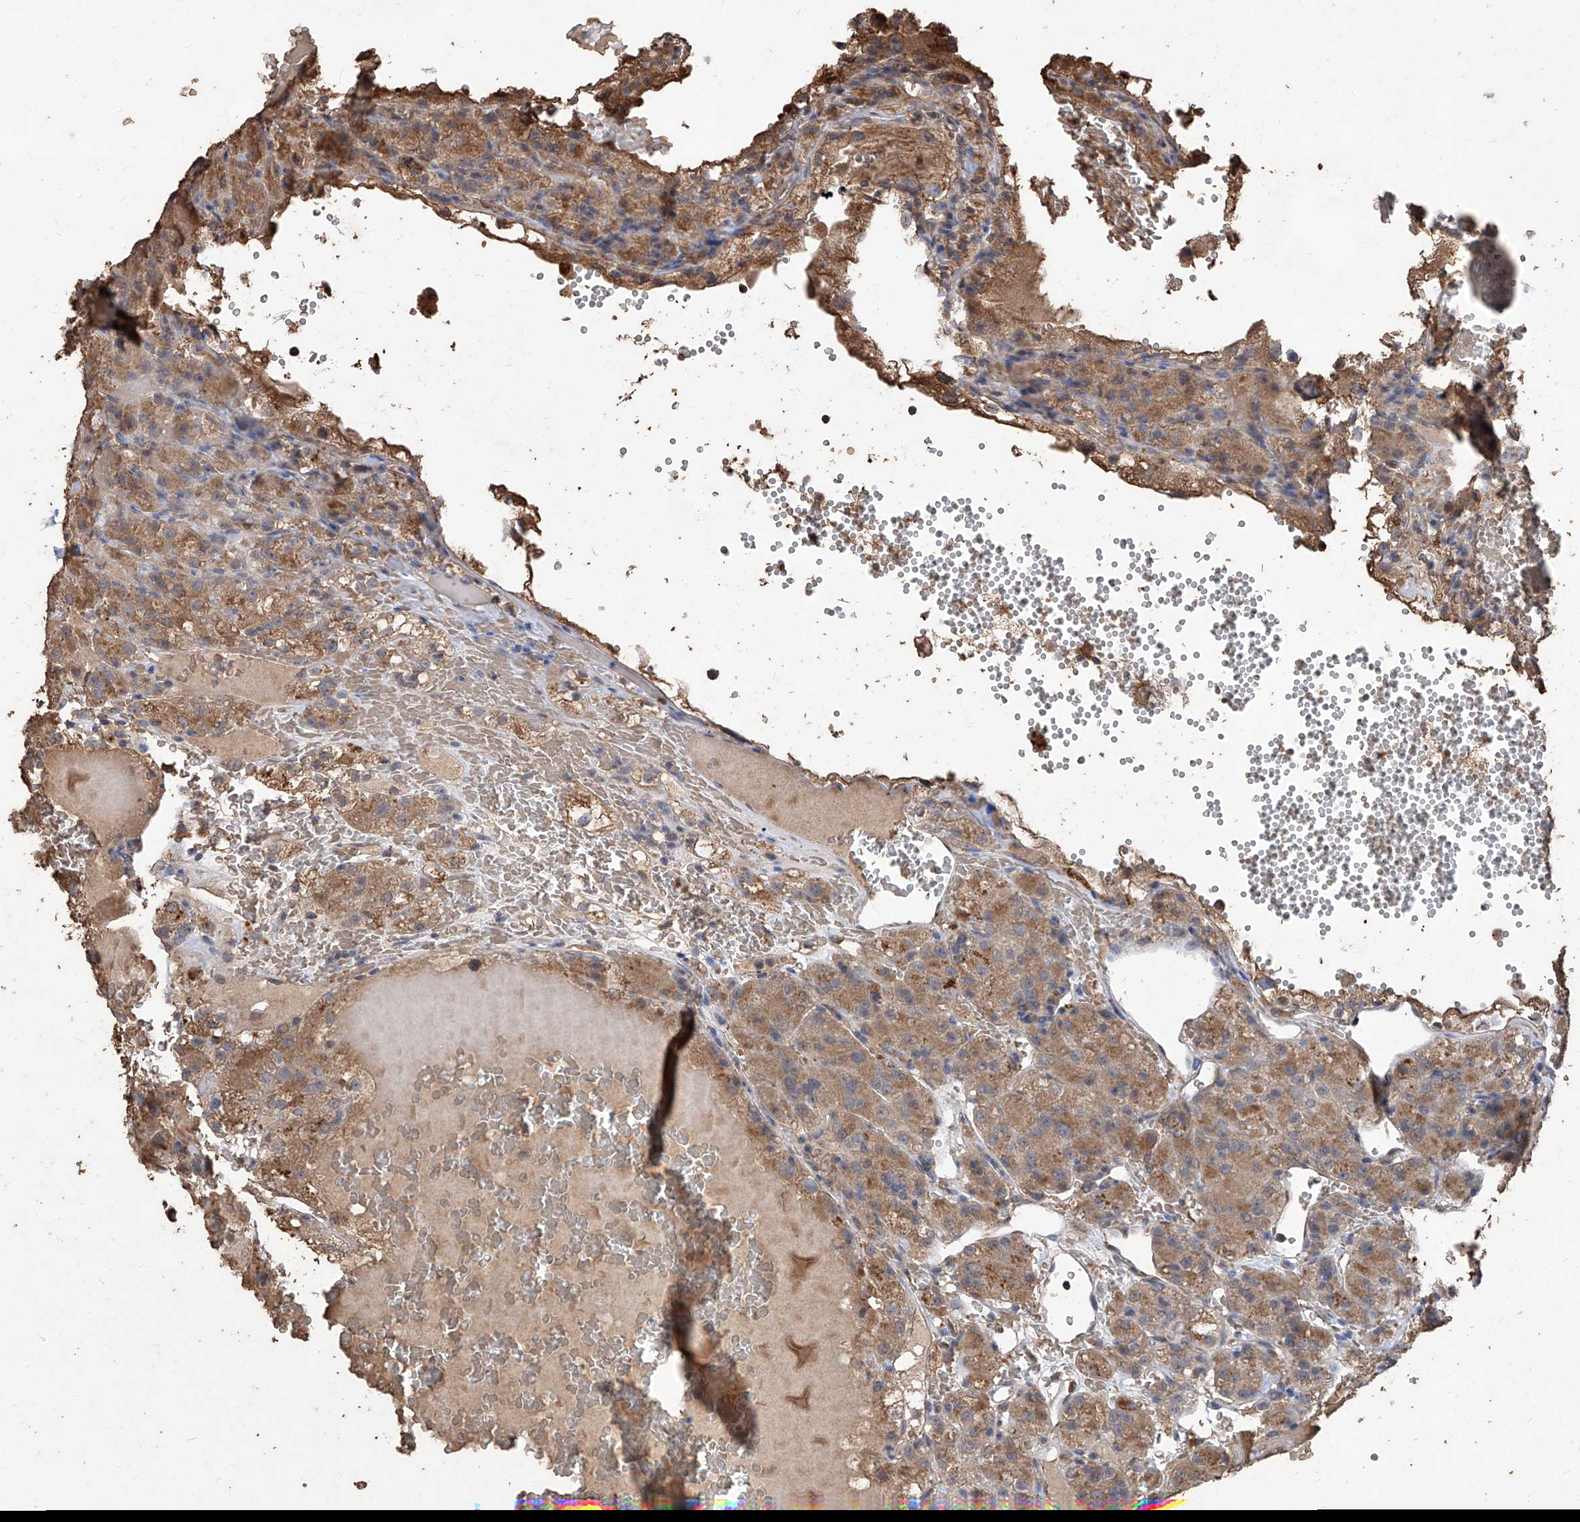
{"staining": {"intensity": "moderate", "quantity": ">75%", "location": "cytoplasmic/membranous"}, "tissue": "renal cancer", "cell_type": "Tumor cells", "image_type": "cancer", "snomed": [{"axis": "morphology", "description": "Normal tissue, NOS"}, {"axis": "morphology", "description": "Adenocarcinoma, NOS"}, {"axis": "topography", "description": "Kidney"}], "caption": "A photomicrograph of adenocarcinoma (renal) stained for a protein shows moderate cytoplasmic/membranous brown staining in tumor cells. The protein of interest is shown in brown color, while the nuclei are stained blue.", "gene": "EML1", "patient": {"sex": "male", "age": 61}}